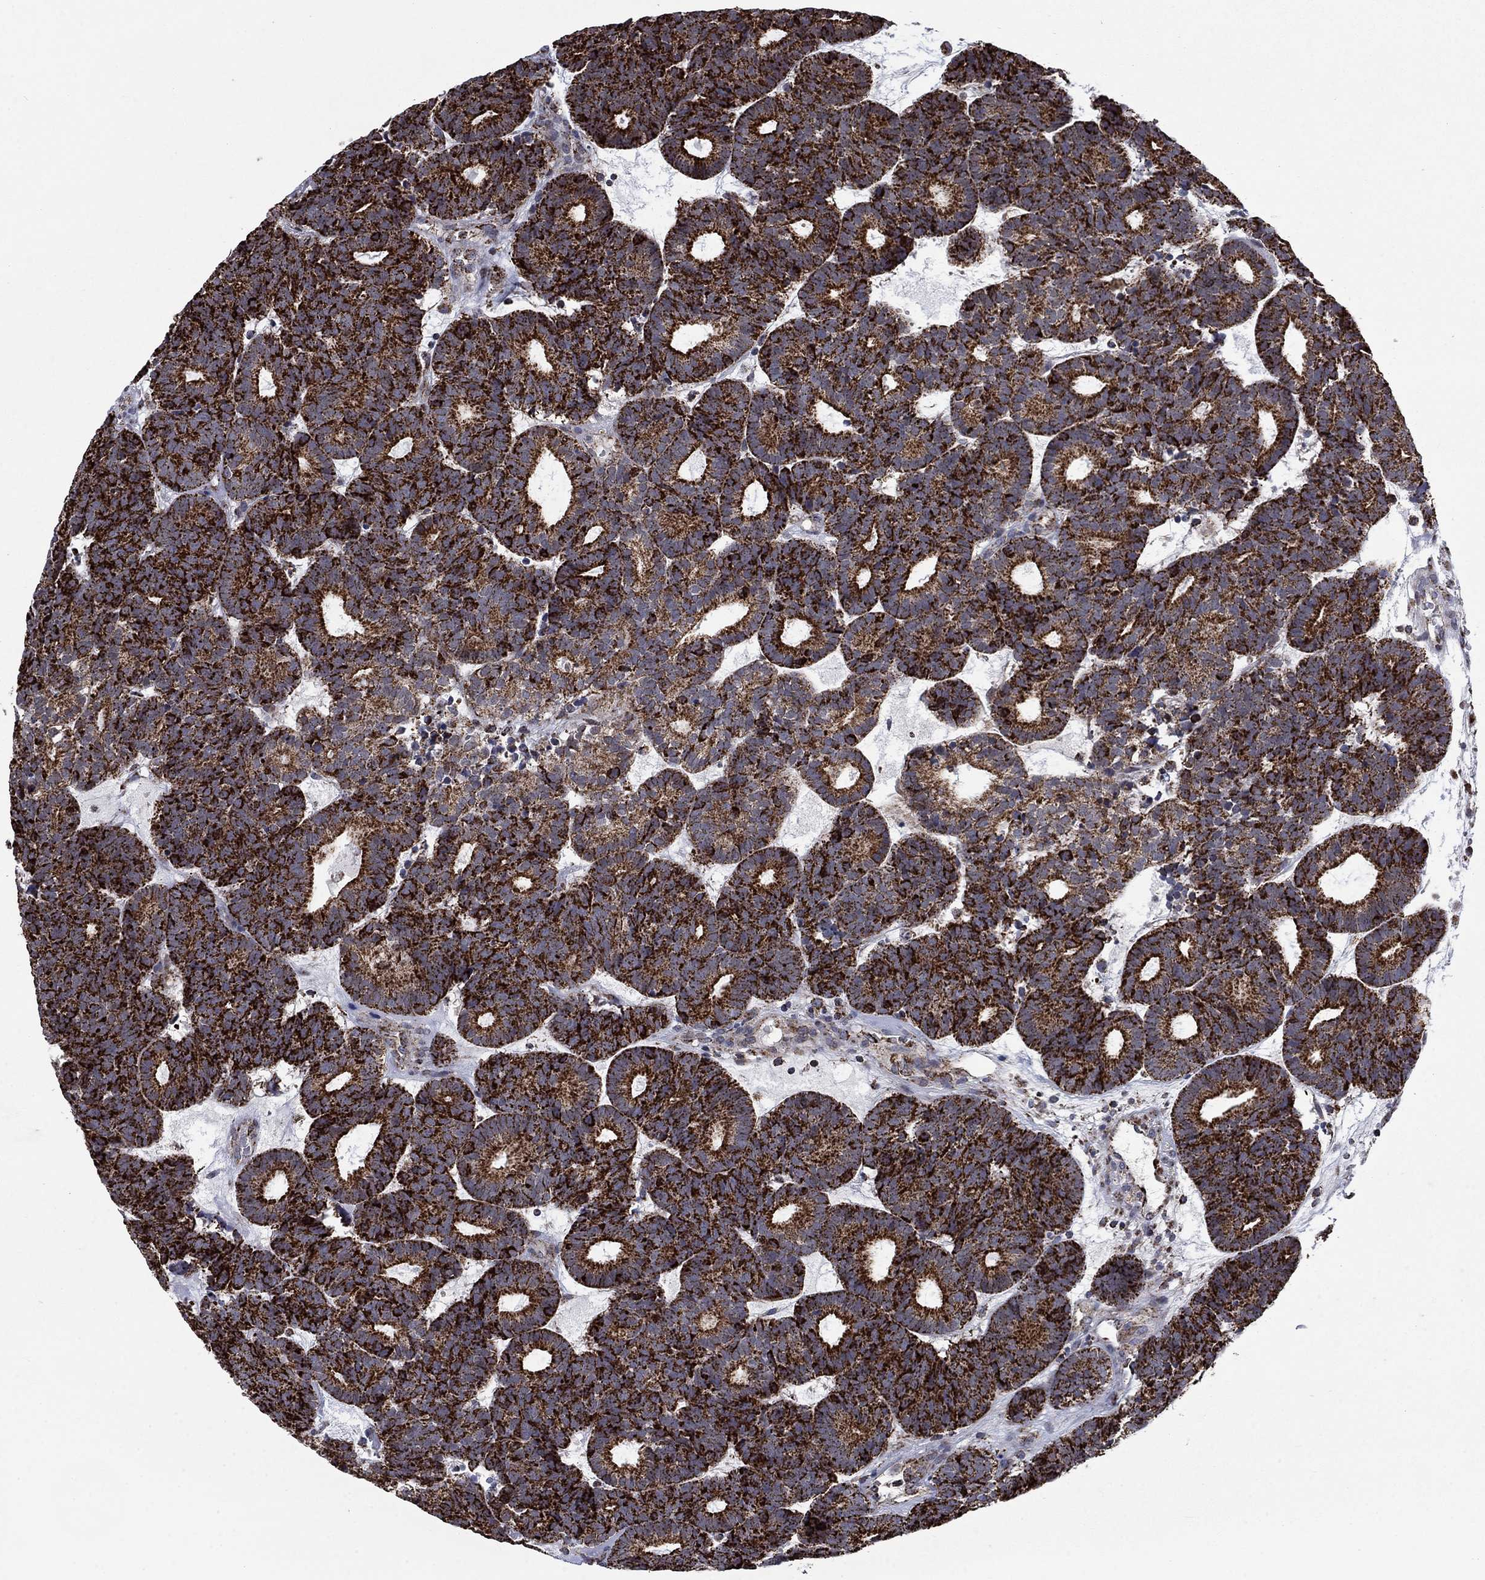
{"staining": {"intensity": "strong", "quantity": ">75%", "location": "cytoplasmic/membranous"}, "tissue": "head and neck cancer", "cell_type": "Tumor cells", "image_type": "cancer", "snomed": [{"axis": "morphology", "description": "Adenocarcinoma, NOS"}, {"axis": "topography", "description": "Head-Neck"}], "caption": "Immunohistochemical staining of head and neck adenocarcinoma exhibits high levels of strong cytoplasmic/membranous protein positivity in about >75% of tumor cells. The staining is performed using DAB (3,3'-diaminobenzidine) brown chromogen to label protein expression. The nuclei are counter-stained blue using hematoxylin.", "gene": "MOAP1", "patient": {"sex": "female", "age": 81}}